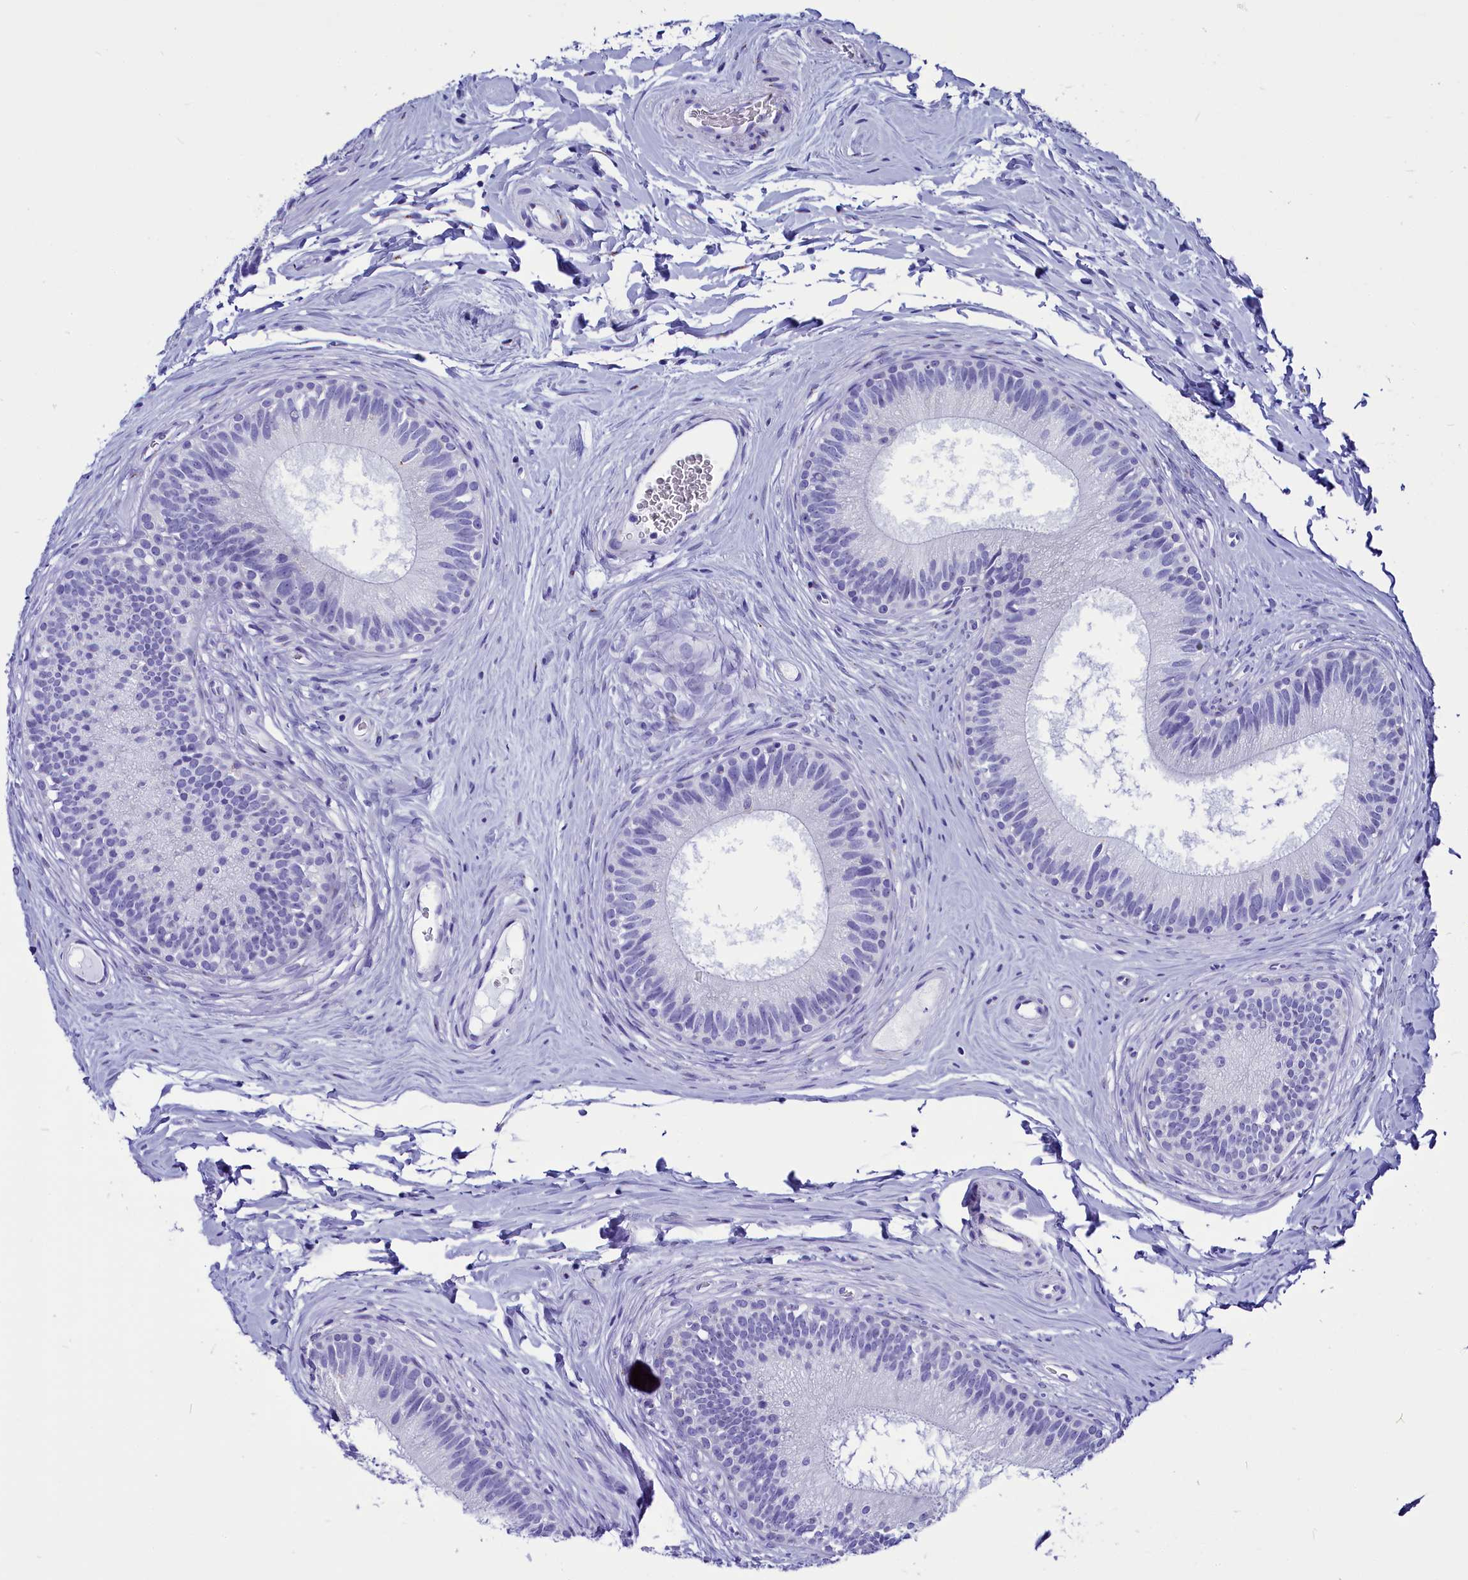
{"staining": {"intensity": "negative", "quantity": "none", "location": "none"}, "tissue": "epididymis", "cell_type": "Glandular cells", "image_type": "normal", "snomed": [{"axis": "morphology", "description": "Normal tissue, NOS"}, {"axis": "topography", "description": "Epididymis"}], "caption": "Micrograph shows no significant protein staining in glandular cells of unremarkable epididymis.", "gene": "AP3B2", "patient": {"sex": "male", "age": 33}}